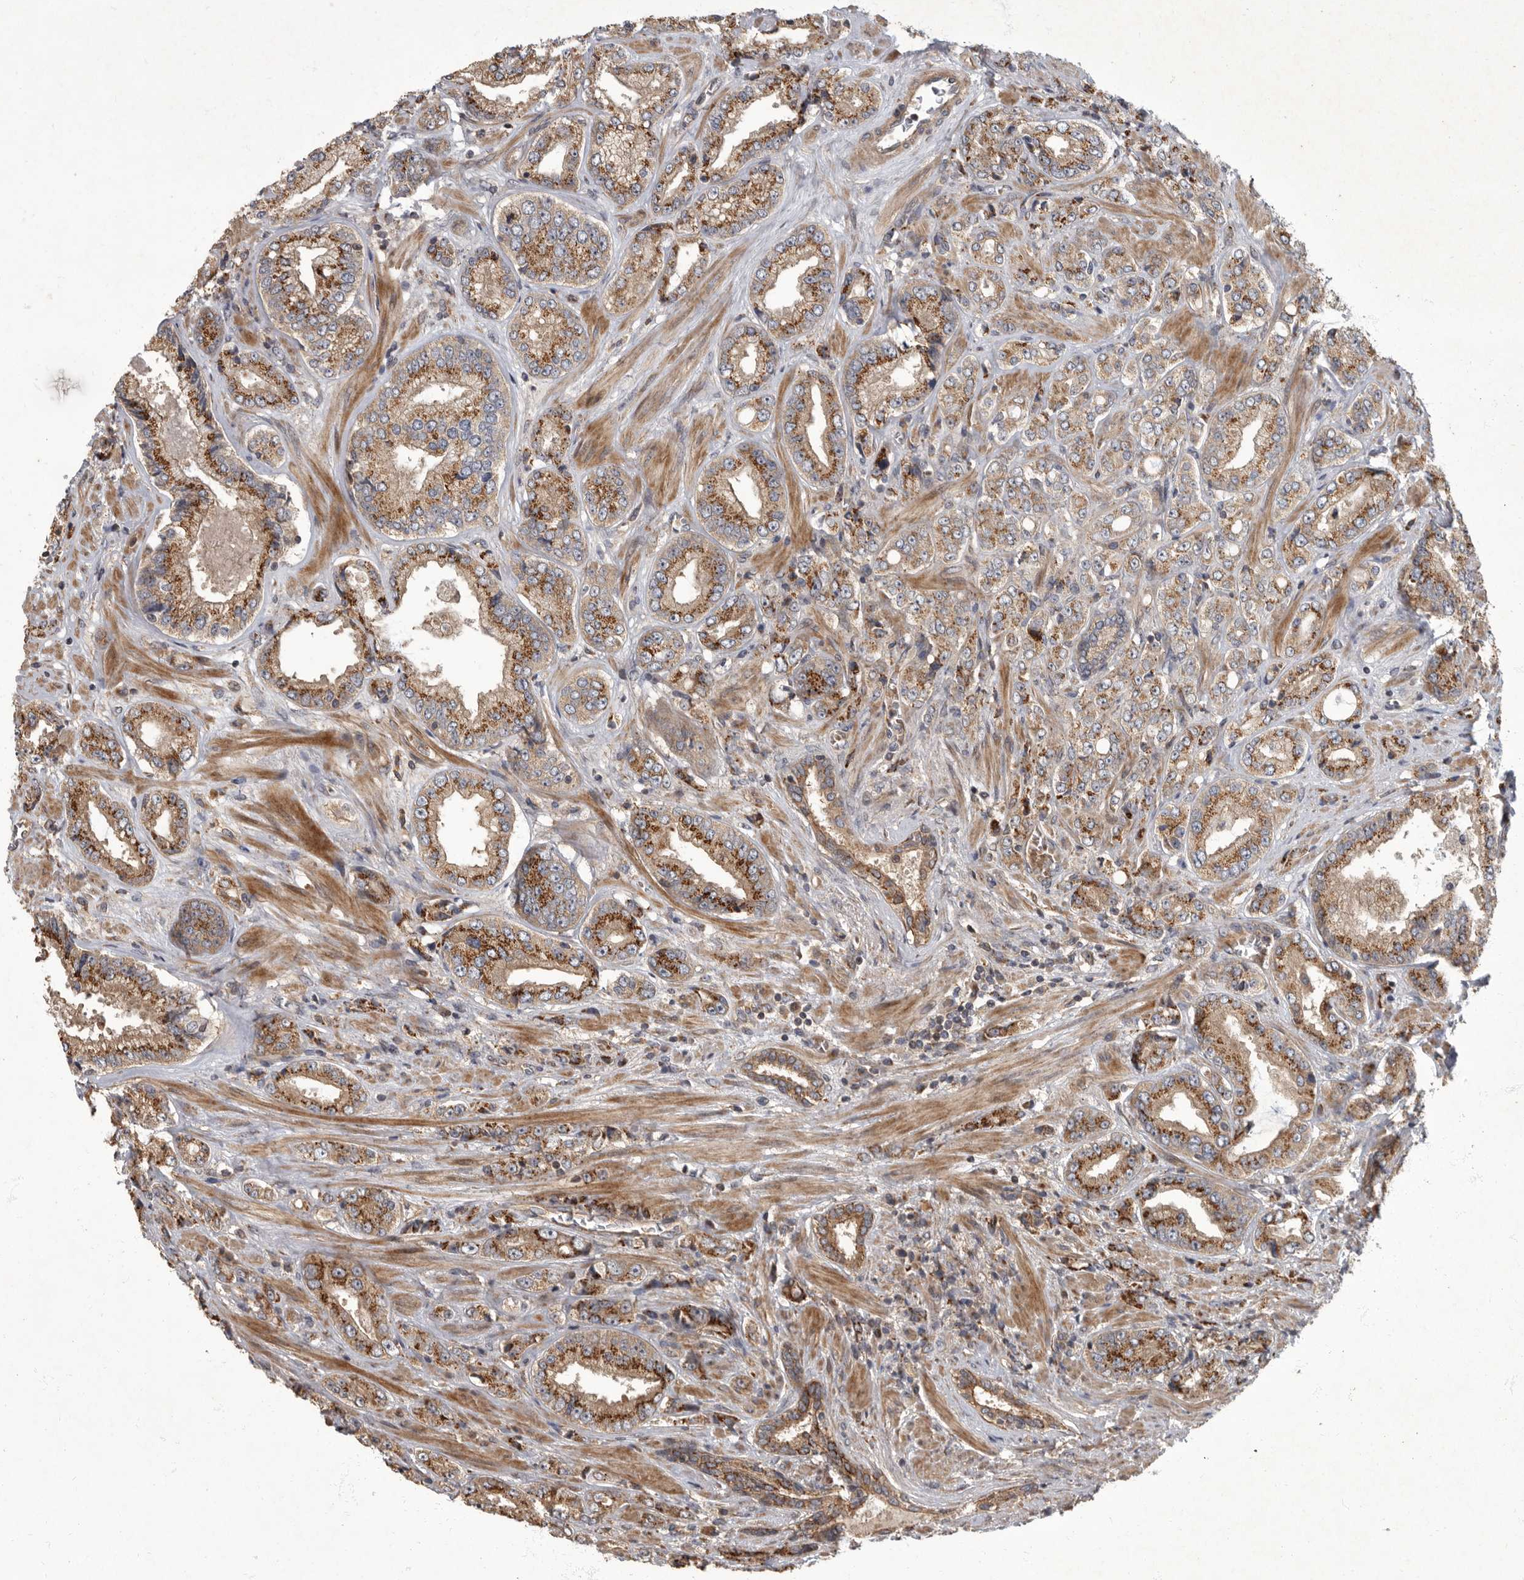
{"staining": {"intensity": "moderate", "quantity": ">75%", "location": "cytoplasmic/membranous"}, "tissue": "prostate cancer", "cell_type": "Tumor cells", "image_type": "cancer", "snomed": [{"axis": "morphology", "description": "Adenocarcinoma, High grade"}, {"axis": "topography", "description": "Prostate"}], "caption": "About >75% of tumor cells in prostate cancer display moderate cytoplasmic/membranous protein positivity as visualized by brown immunohistochemical staining.", "gene": "IQCK", "patient": {"sex": "male", "age": 61}}